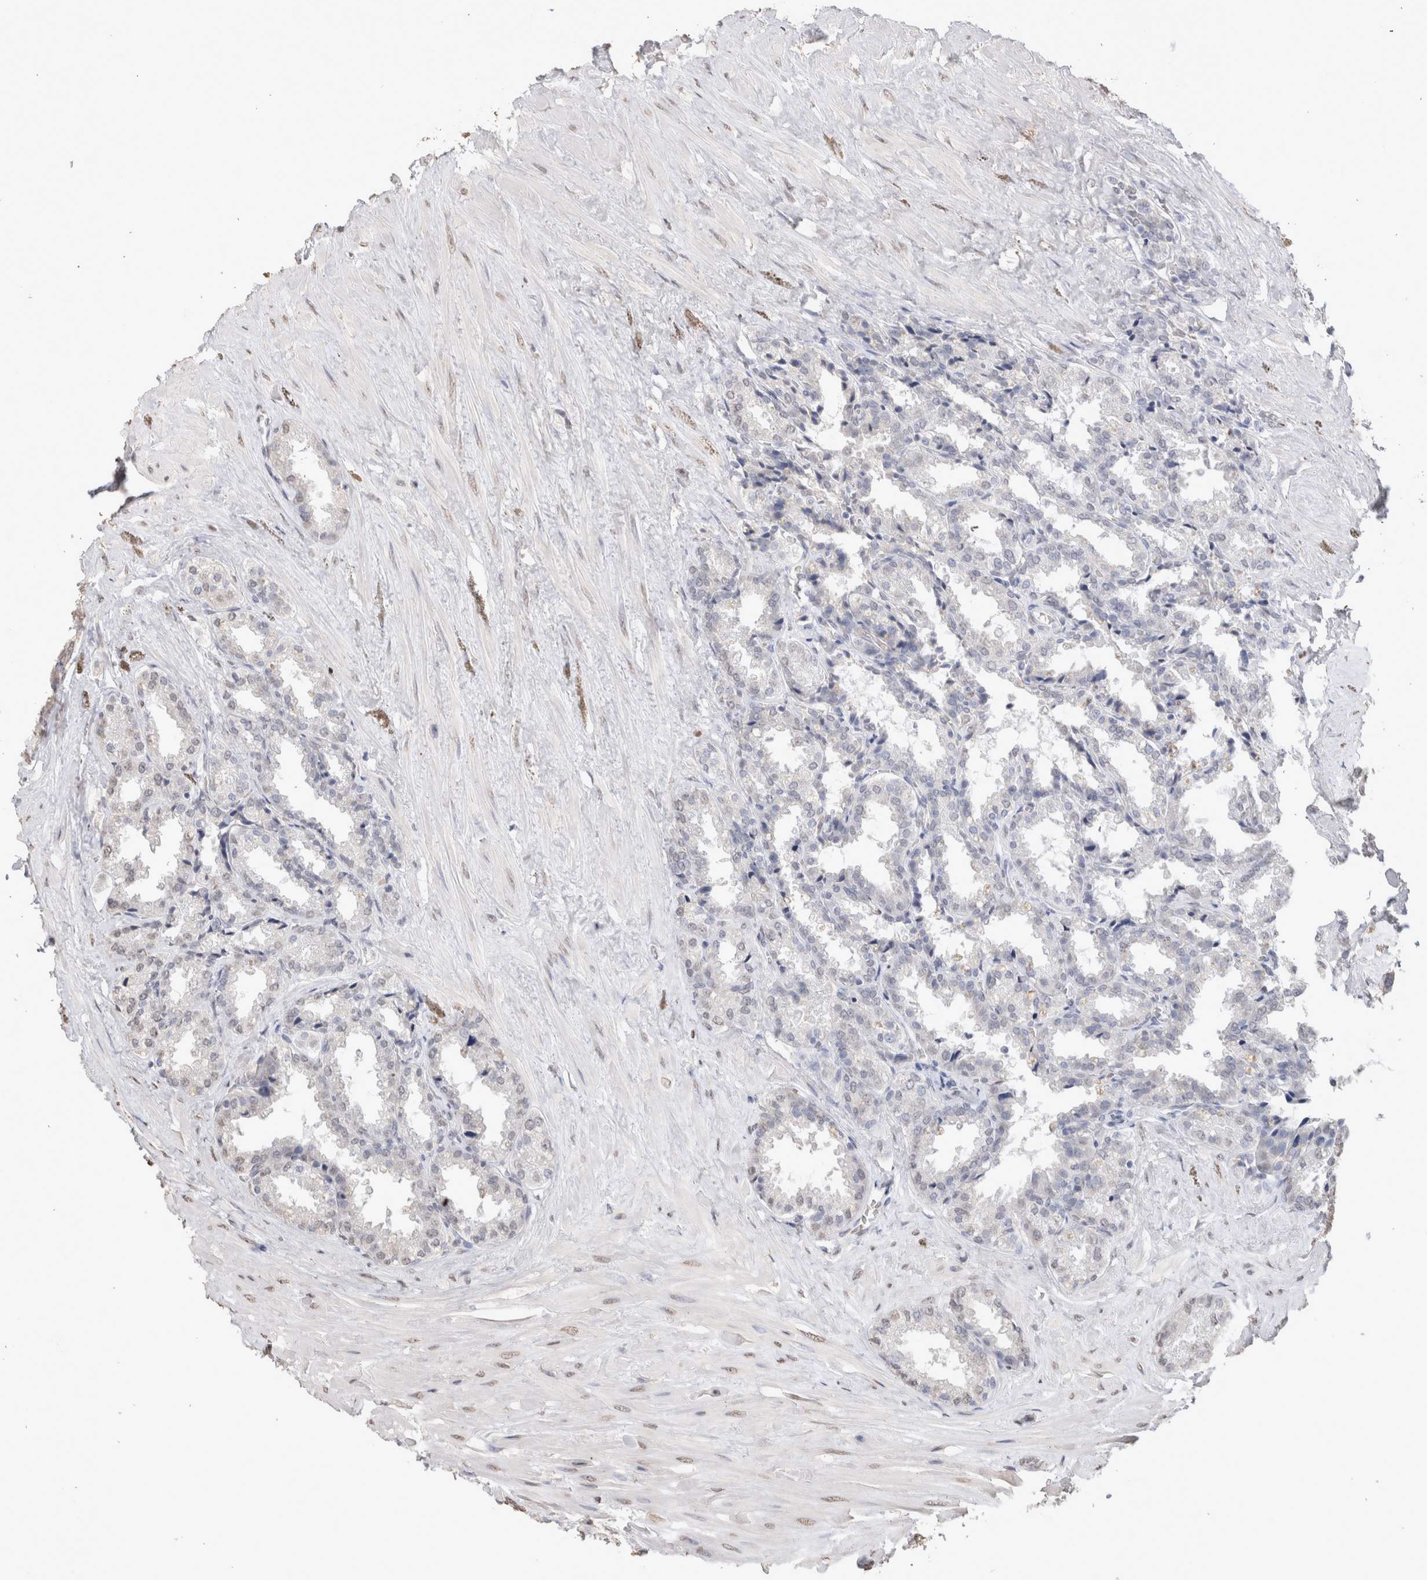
{"staining": {"intensity": "negative", "quantity": "none", "location": "none"}, "tissue": "seminal vesicle", "cell_type": "Glandular cells", "image_type": "normal", "snomed": [{"axis": "morphology", "description": "Normal tissue, NOS"}, {"axis": "topography", "description": "Seminal veicle"}], "caption": "IHC of unremarkable seminal vesicle reveals no expression in glandular cells.", "gene": "LGALS2", "patient": {"sex": "male", "age": 46}}